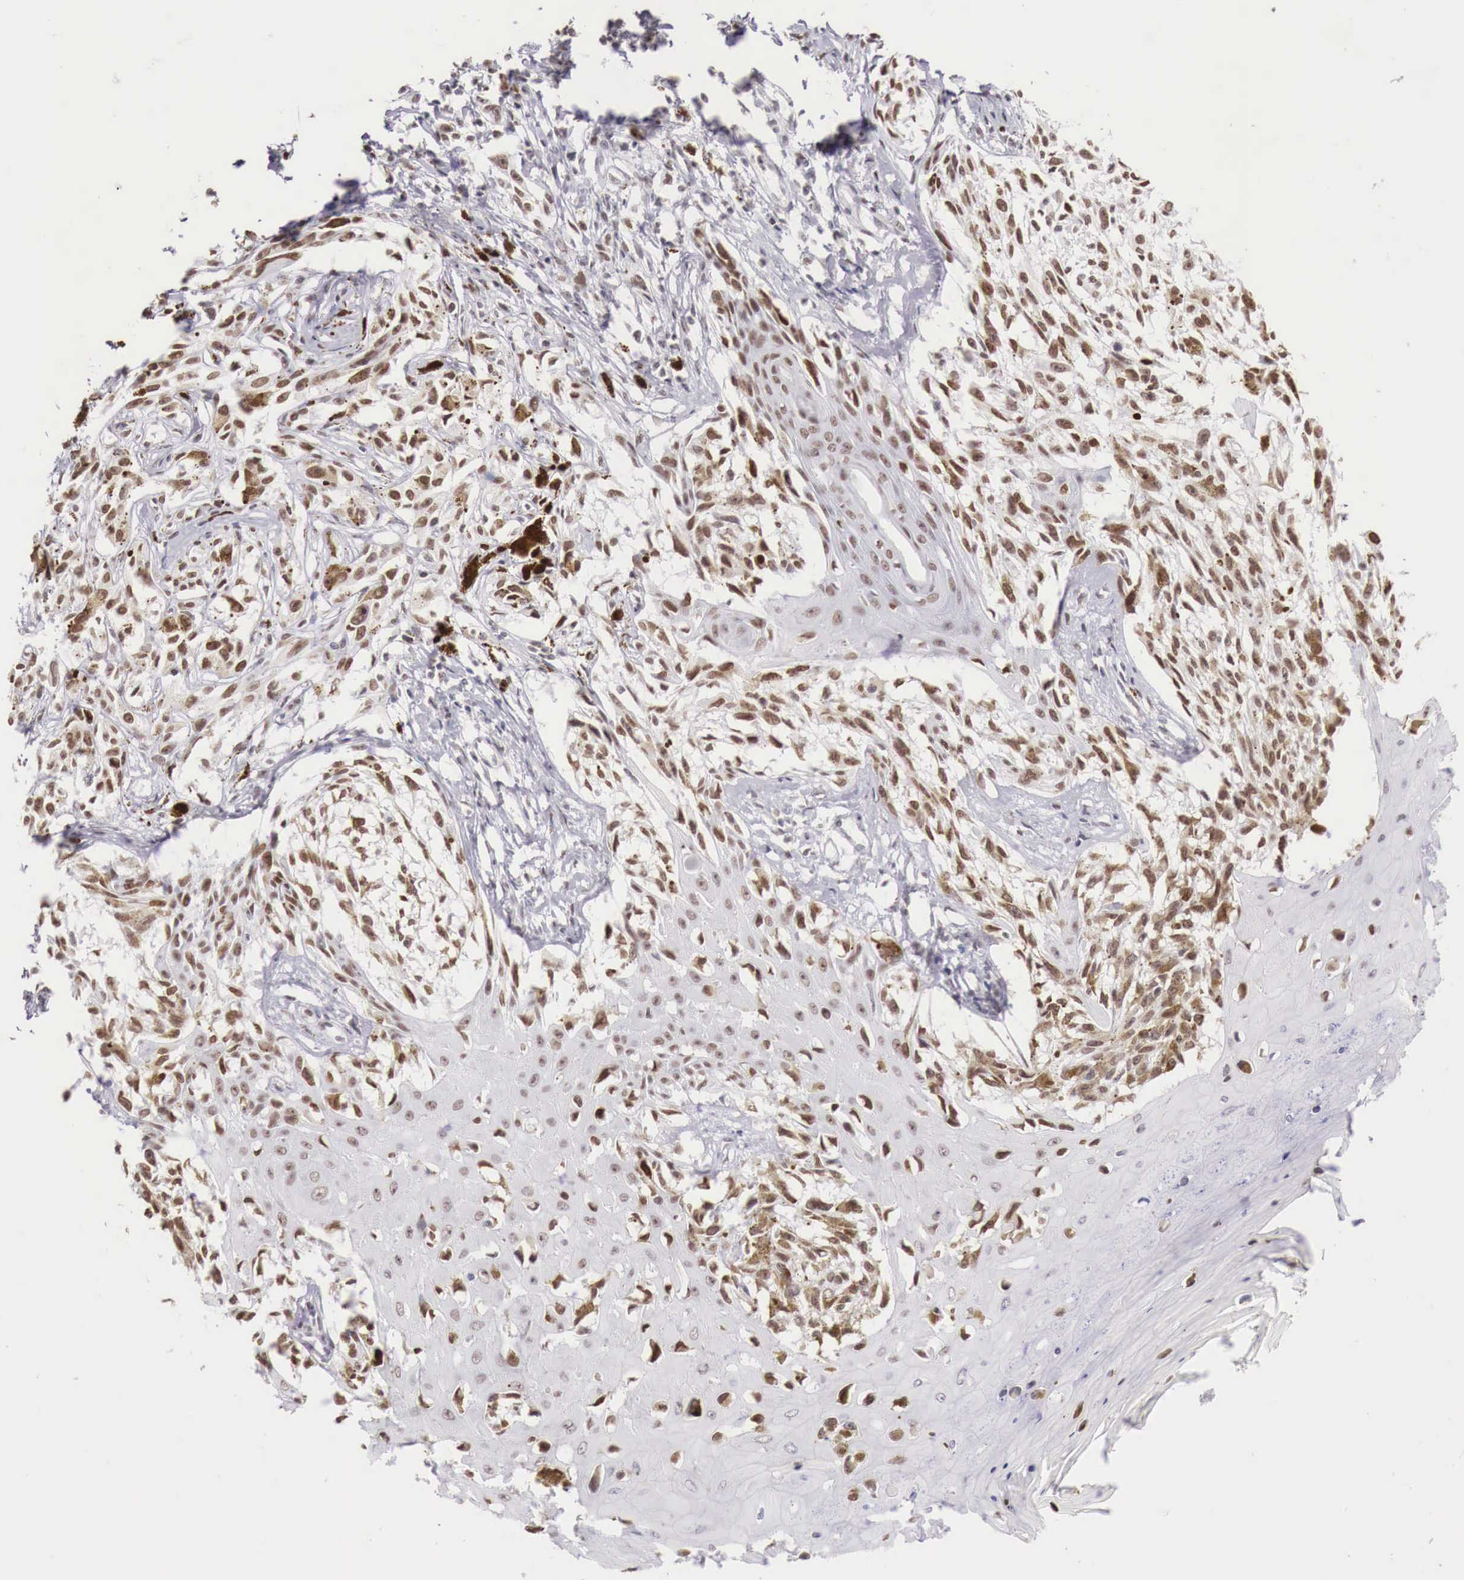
{"staining": {"intensity": "strong", "quantity": "25%-75%", "location": "nuclear"}, "tissue": "melanoma", "cell_type": "Tumor cells", "image_type": "cancer", "snomed": [{"axis": "morphology", "description": "Malignant melanoma, NOS"}, {"axis": "topography", "description": "Skin"}], "caption": "Immunohistochemical staining of human melanoma demonstrates strong nuclear protein expression in approximately 25%-75% of tumor cells. (IHC, brightfield microscopy, high magnification).", "gene": "PHF14", "patient": {"sex": "female", "age": 82}}